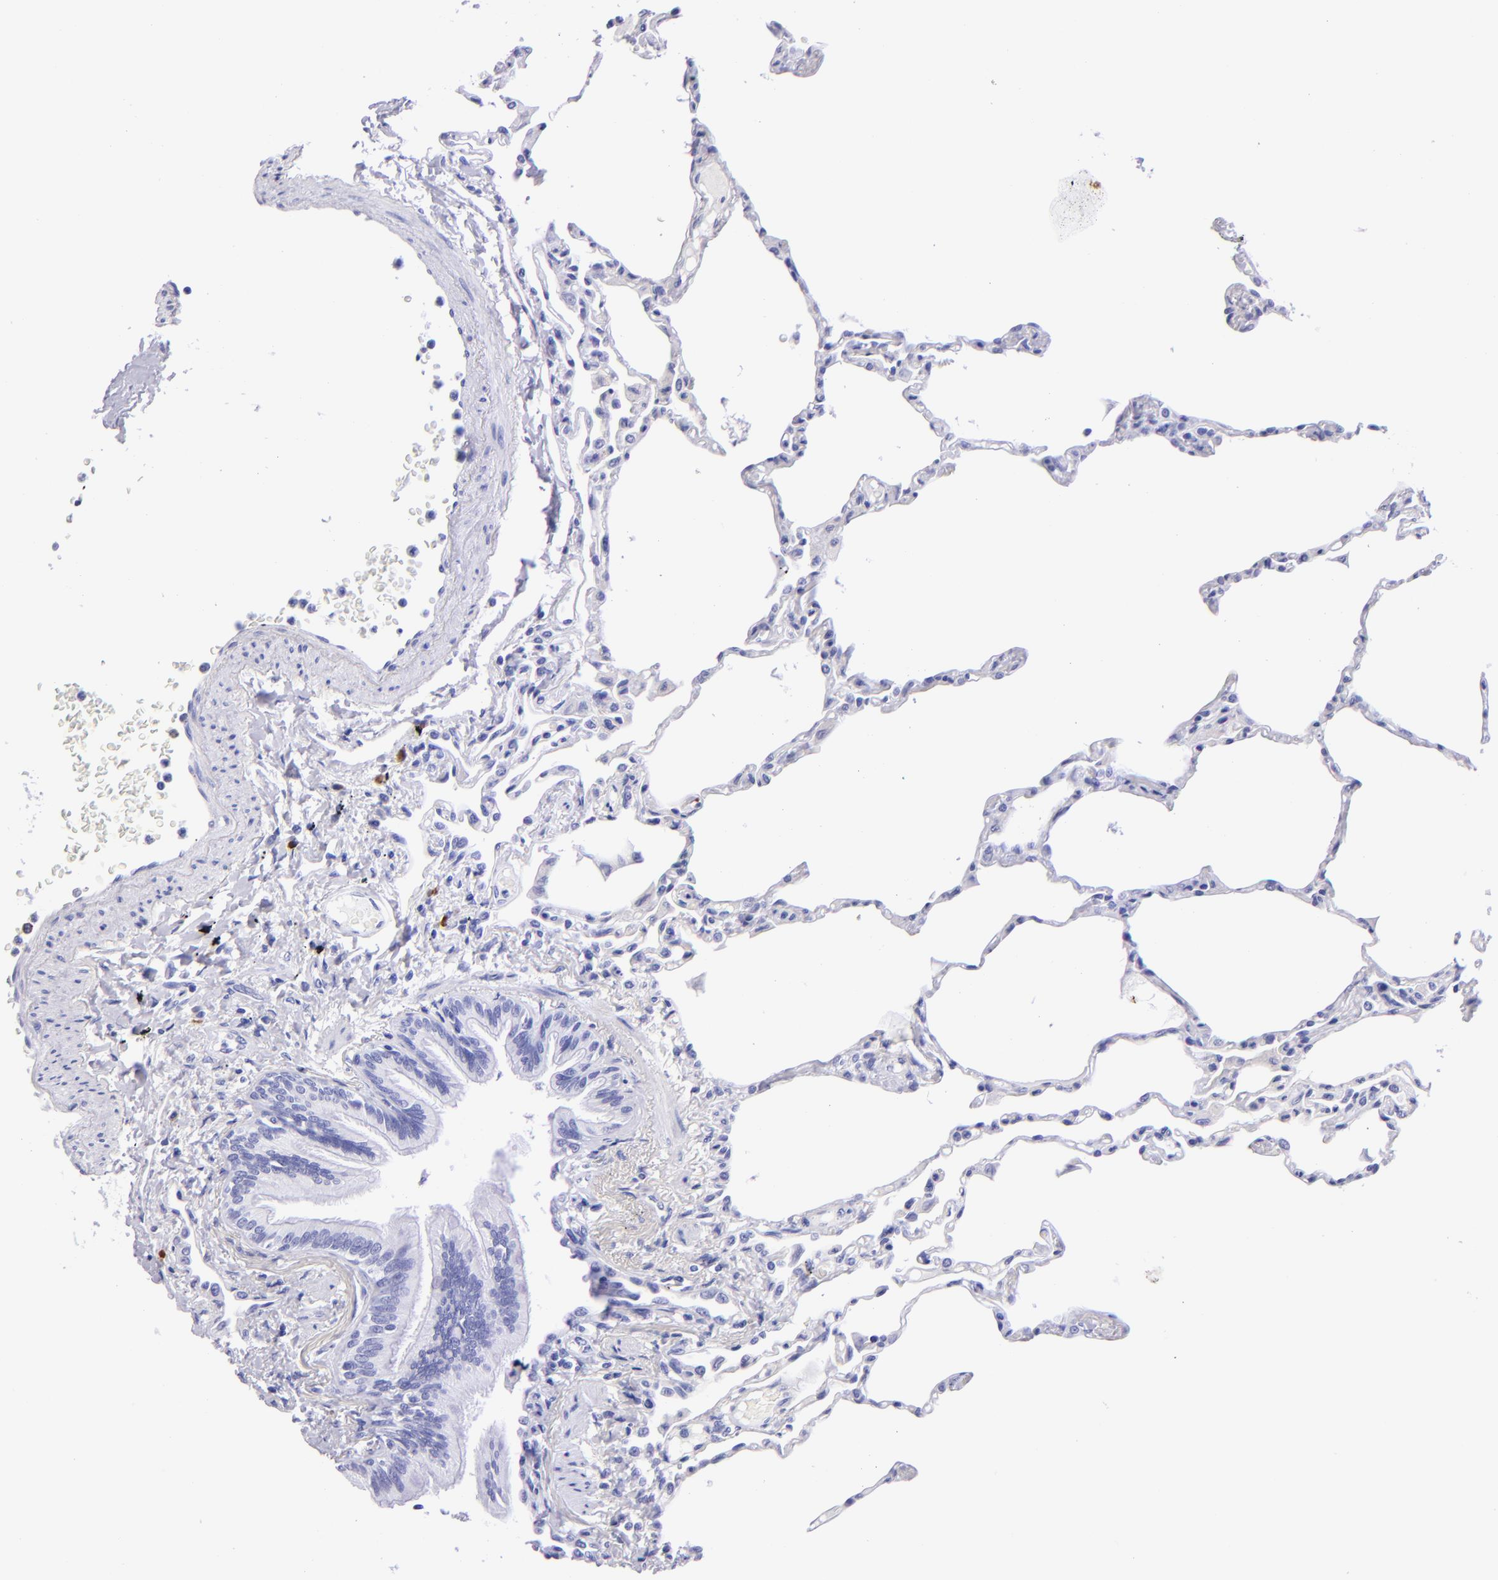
{"staining": {"intensity": "negative", "quantity": "none", "location": "none"}, "tissue": "lung", "cell_type": "Alveolar cells", "image_type": "normal", "snomed": [{"axis": "morphology", "description": "Normal tissue, NOS"}, {"axis": "topography", "description": "Lung"}], "caption": "The immunohistochemistry (IHC) photomicrograph has no significant expression in alveolar cells of lung.", "gene": "TYRP1", "patient": {"sex": "female", "age": 49}}